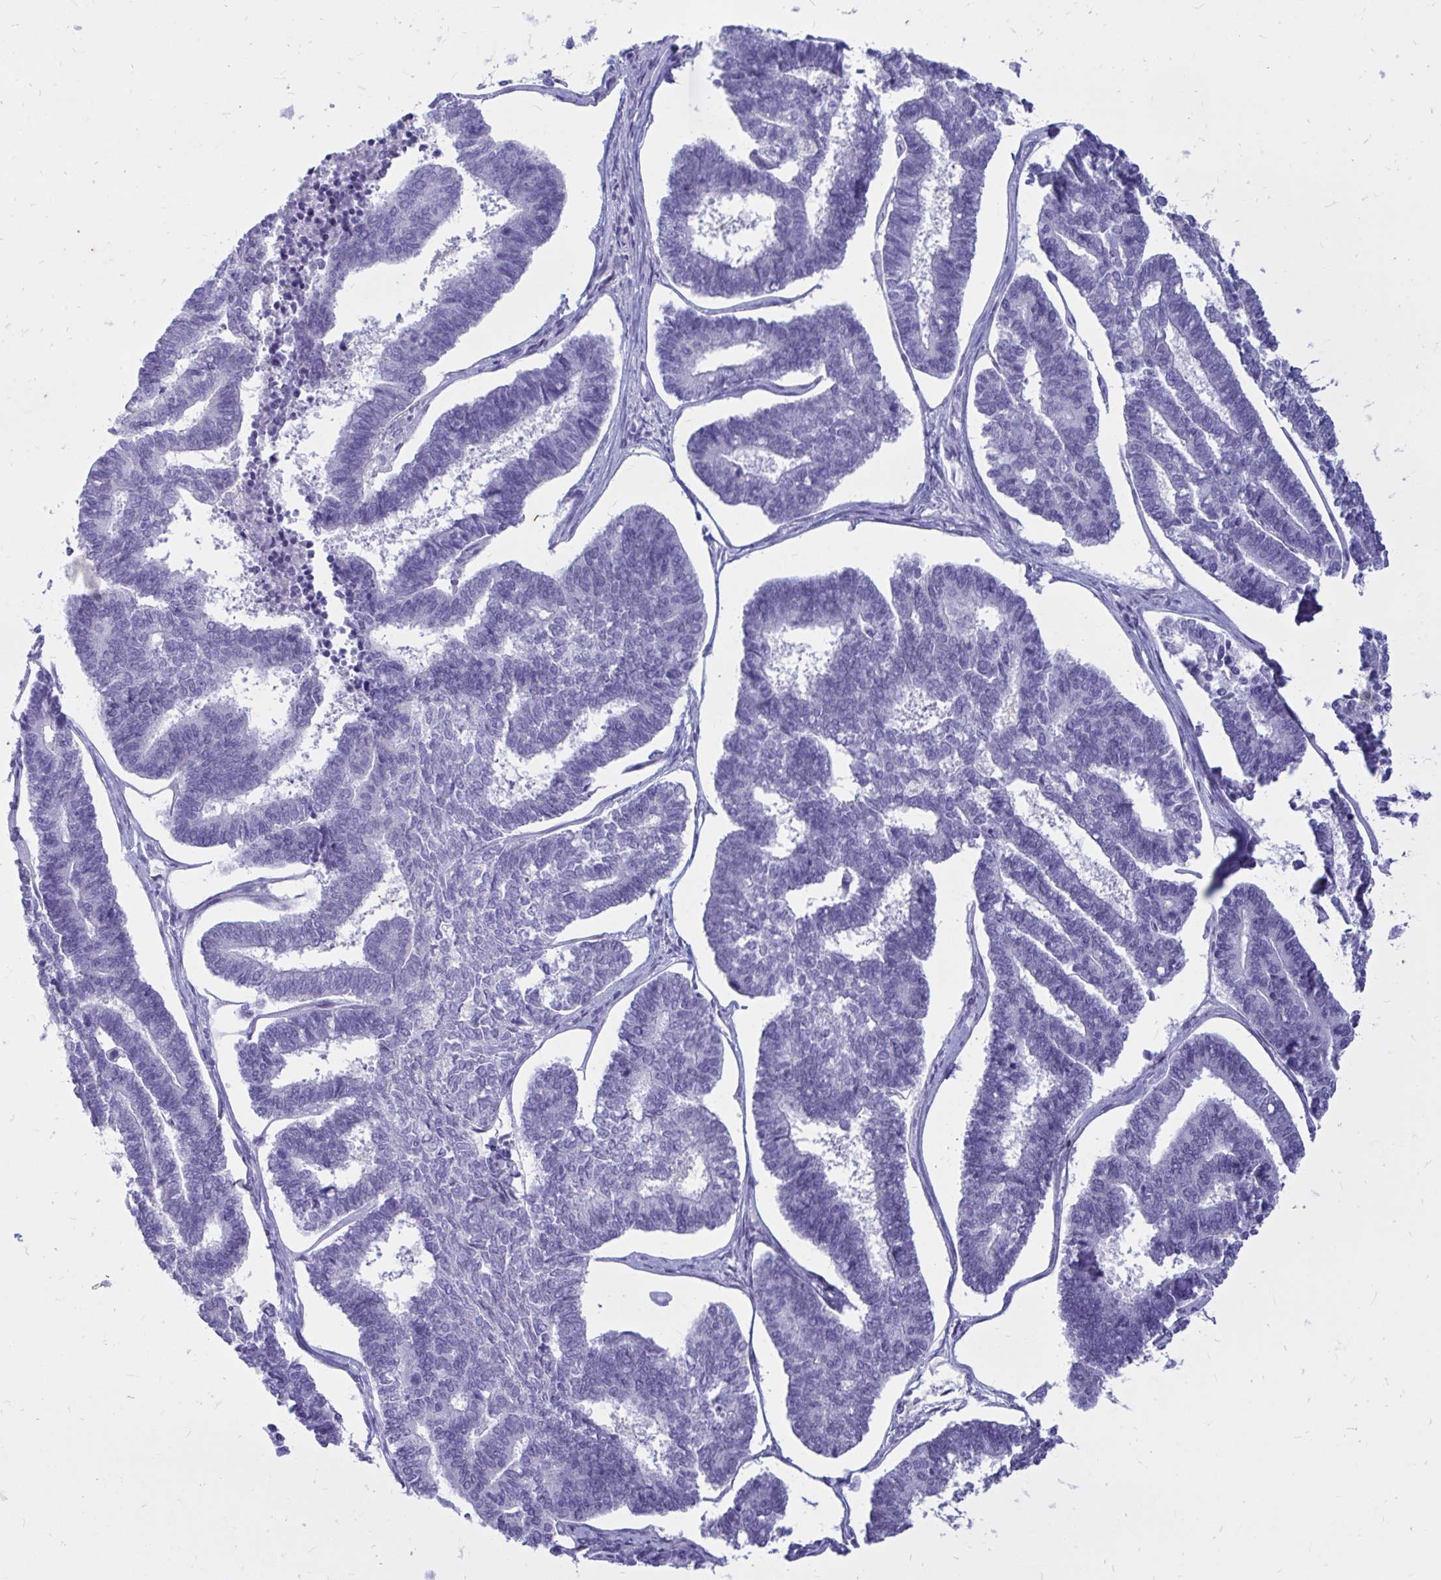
{"staining": {"intensity": "negative", "quantity": "none", "location": "none"}, "tissue": "endometrial cancer", "cell_type": "Tumor cells", "image_type": "cancer", "snomed": [{"axis": "morphology", "description": "Adenocarcinoma, NOS"}, {"axis": "topography", "description": "Endometrium"}], "caption": "A photomicrograph of adenocarcinoma (endometrial) stained for a protein displays no brown staining in tumor cells. (DAB IHC, high magnification).", "gene": "NANOGNB", "patient": {"sex": "female", "age": 70}}